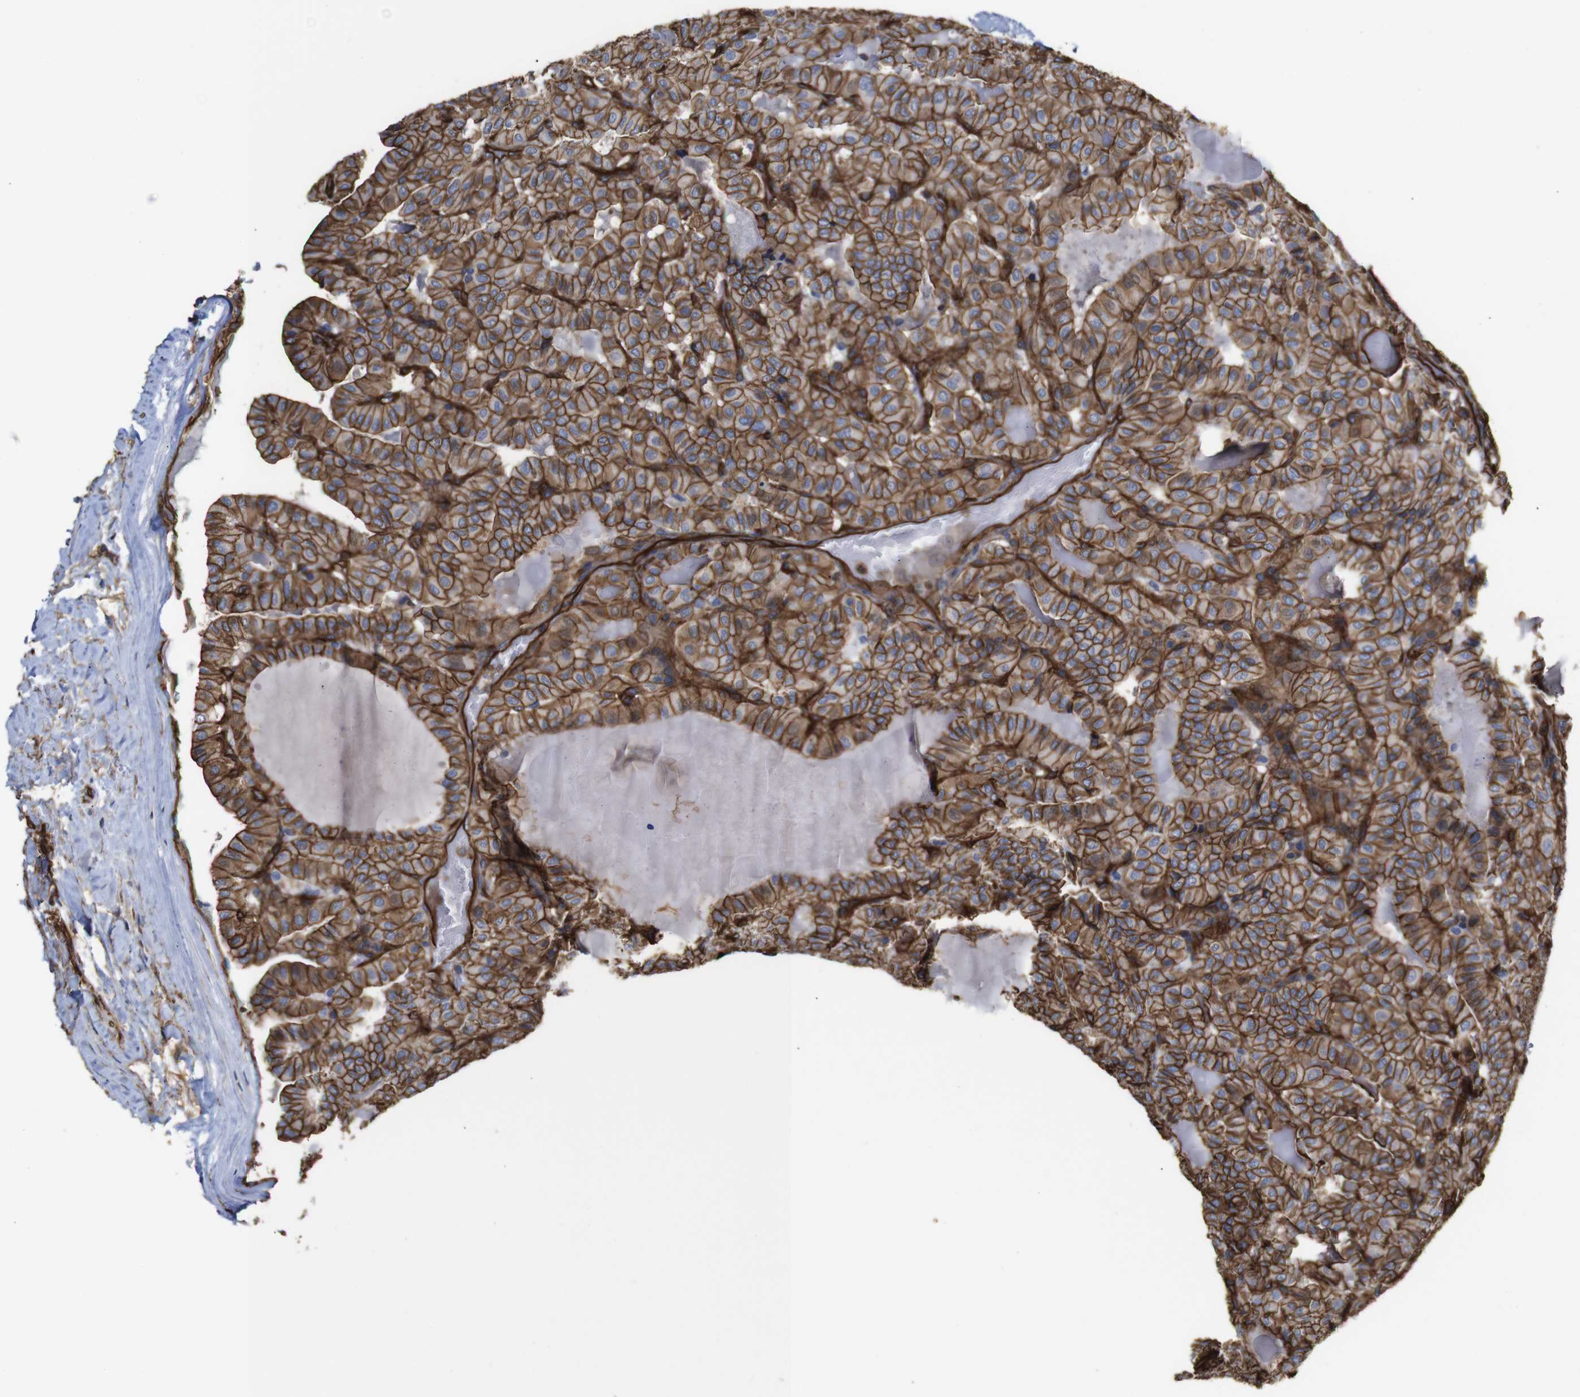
{"staining": {"intensity": "moderate", "quantity": ">75%", "location": "cytoplasmic/membranous"}, "tissue": "thyroid cancer", "cell_type": "Tumor cells", "image_type": "cancer", "snomed": [{"axis": "morphology", "description": "Papillary adenocarcinoma, NOS"}, {"axis": "topography", "description": "Thyroid gland"}], "caption": "Papillary adenocarcinoma (thyroid) was stained to show a protein in brown. There is medium levels of moderate cytoplasmic/membranous expression in about >75% of tumor cells.", "gene": "SPTBN1", "patient": {"sex": "male", "age": 77}}